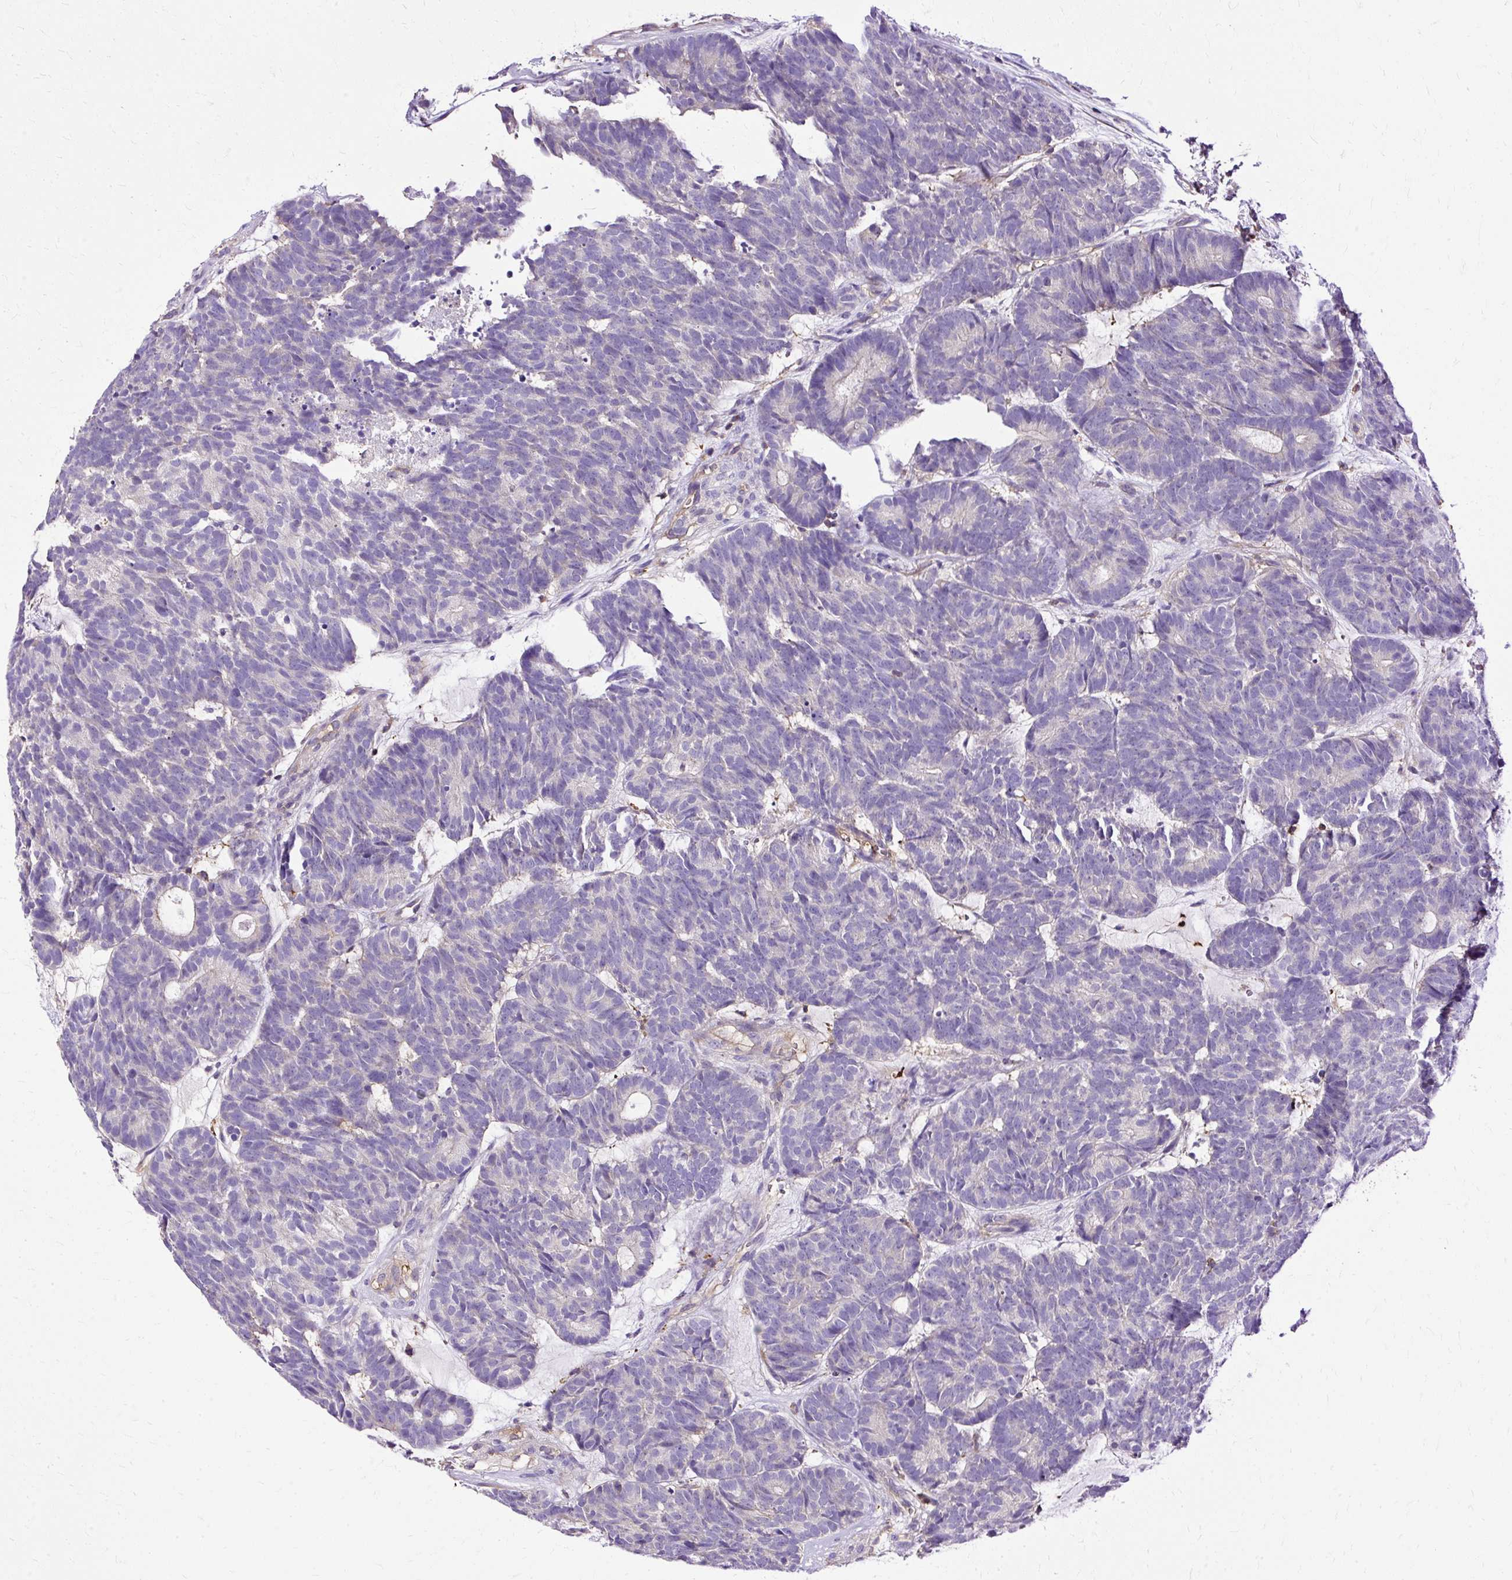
{"staining": {"intensity": "negative", "quantity": "none", "location": "none"}, "tissue": "head and neck cancer", "cell_type": "Tumor cells", "image_type": "cancer", "snomed": [{"axis": "morphology", "description": "Adenocarcinoma, NOS"}, {"axis": "topography", "description": "Head-Neck"}], "caption": "High power microscopy histopathology image of an immunohistochemistry histopathology image of adenocarcinoma (head and neck), revealing no significant positivity in tumor cells.", "gene": "TWF2", "patient": {"sex": "female", "age": 81}}